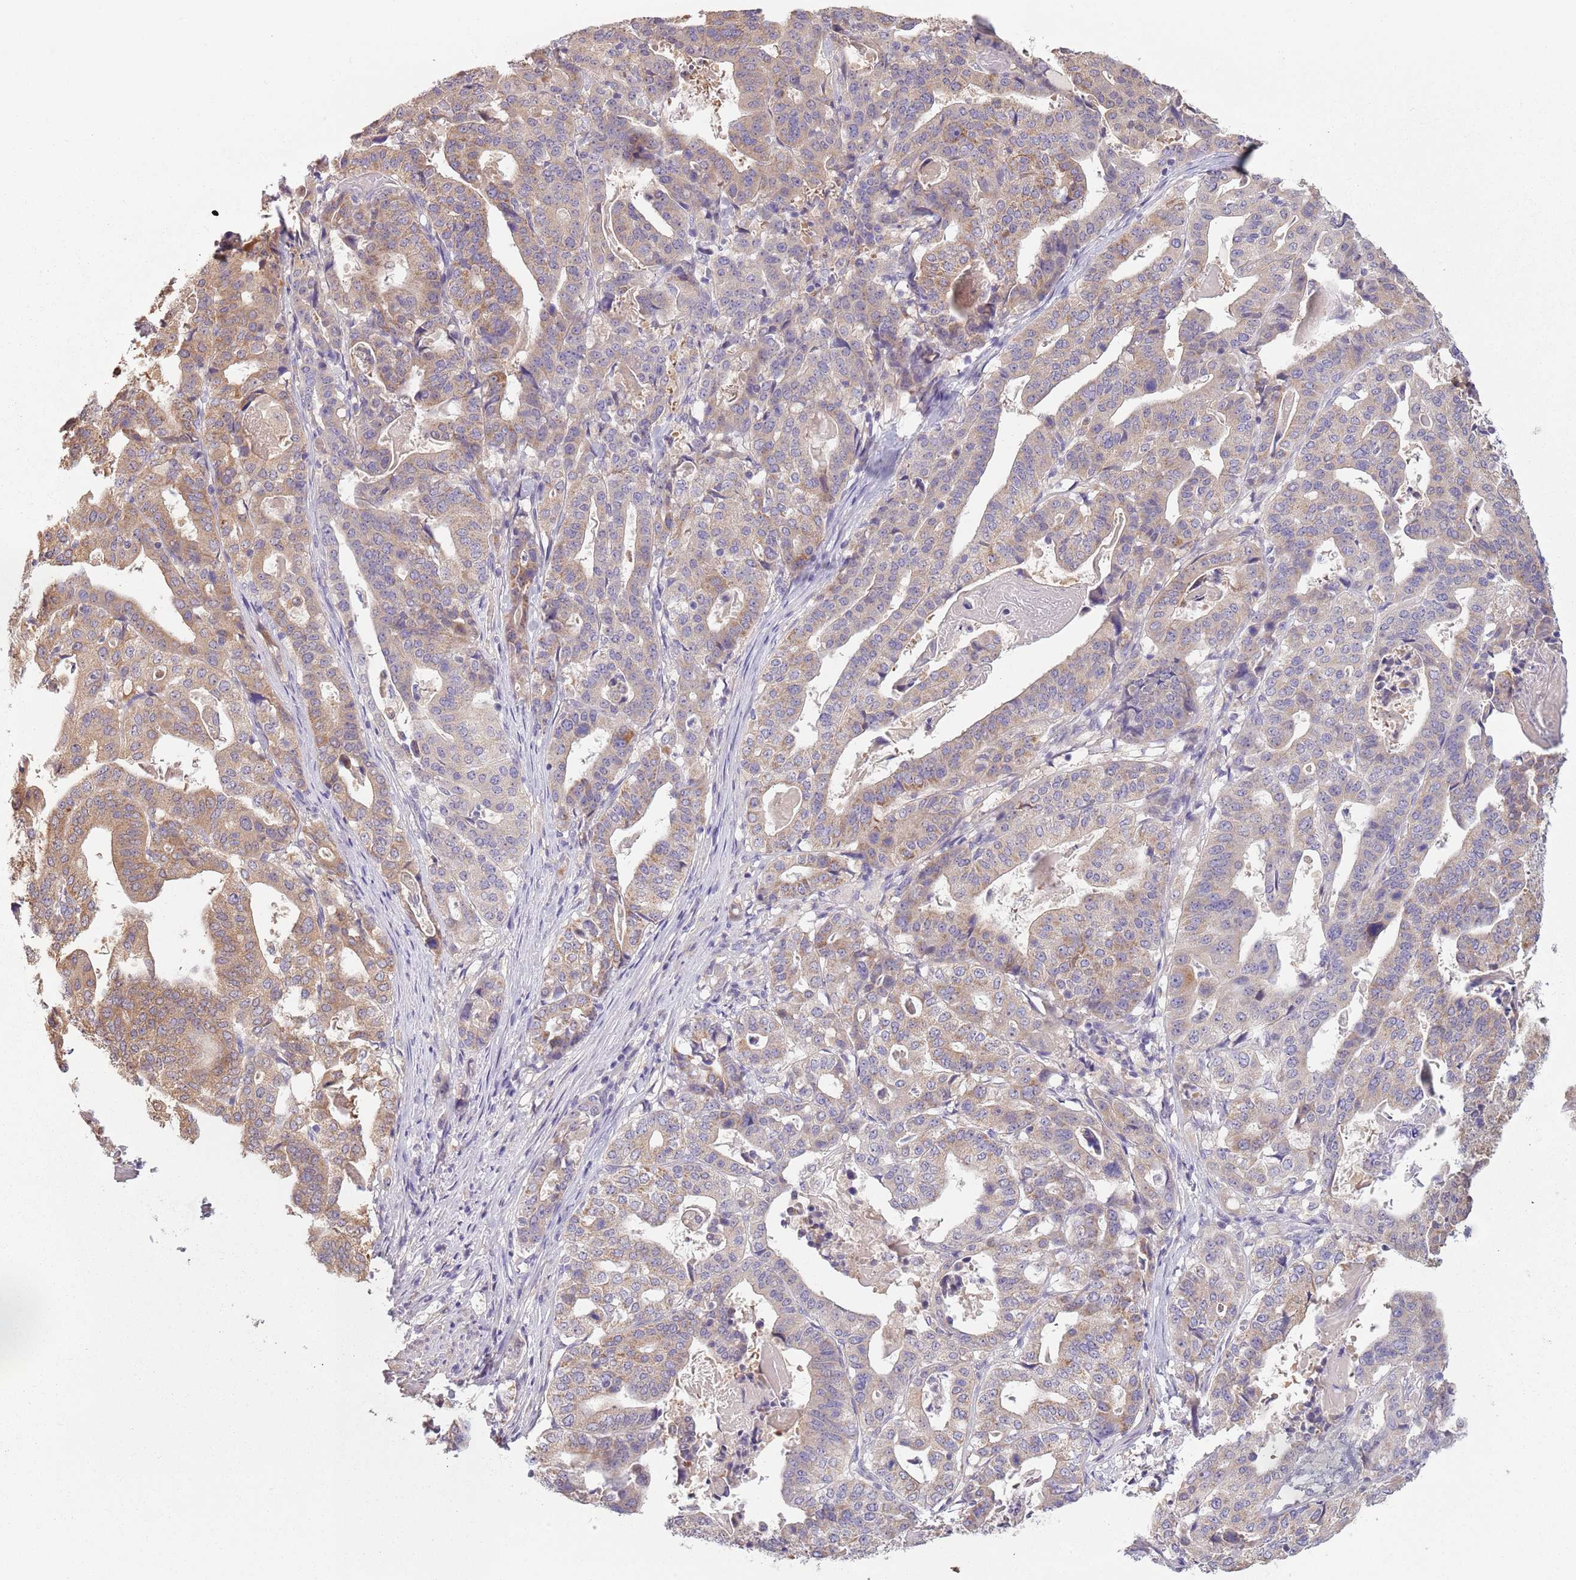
{"staining": {"intensity": "moderate", "quantity": "<25%", "location": "cytoplasmic/membranous"}, "tissue": "stomach cancer", "cell_type": "Tumor cells", "image_type": "cancer", "snomed": [{"axis": "morphology", "description": "Adenocarcinoma, NOS"}, {"axis": "topography", "description": "Stomach"}], "caption": "Immunohistochemical staining of stomach cancer demonstrates low levels of moderate cytoplasmic/membranous protein positivity in about <25% of tumor cells. (DAB IHC with brightfield microscopy, high magnification).", "gene": "COQ5", "patient": {"sex": "male", "age": 48}}